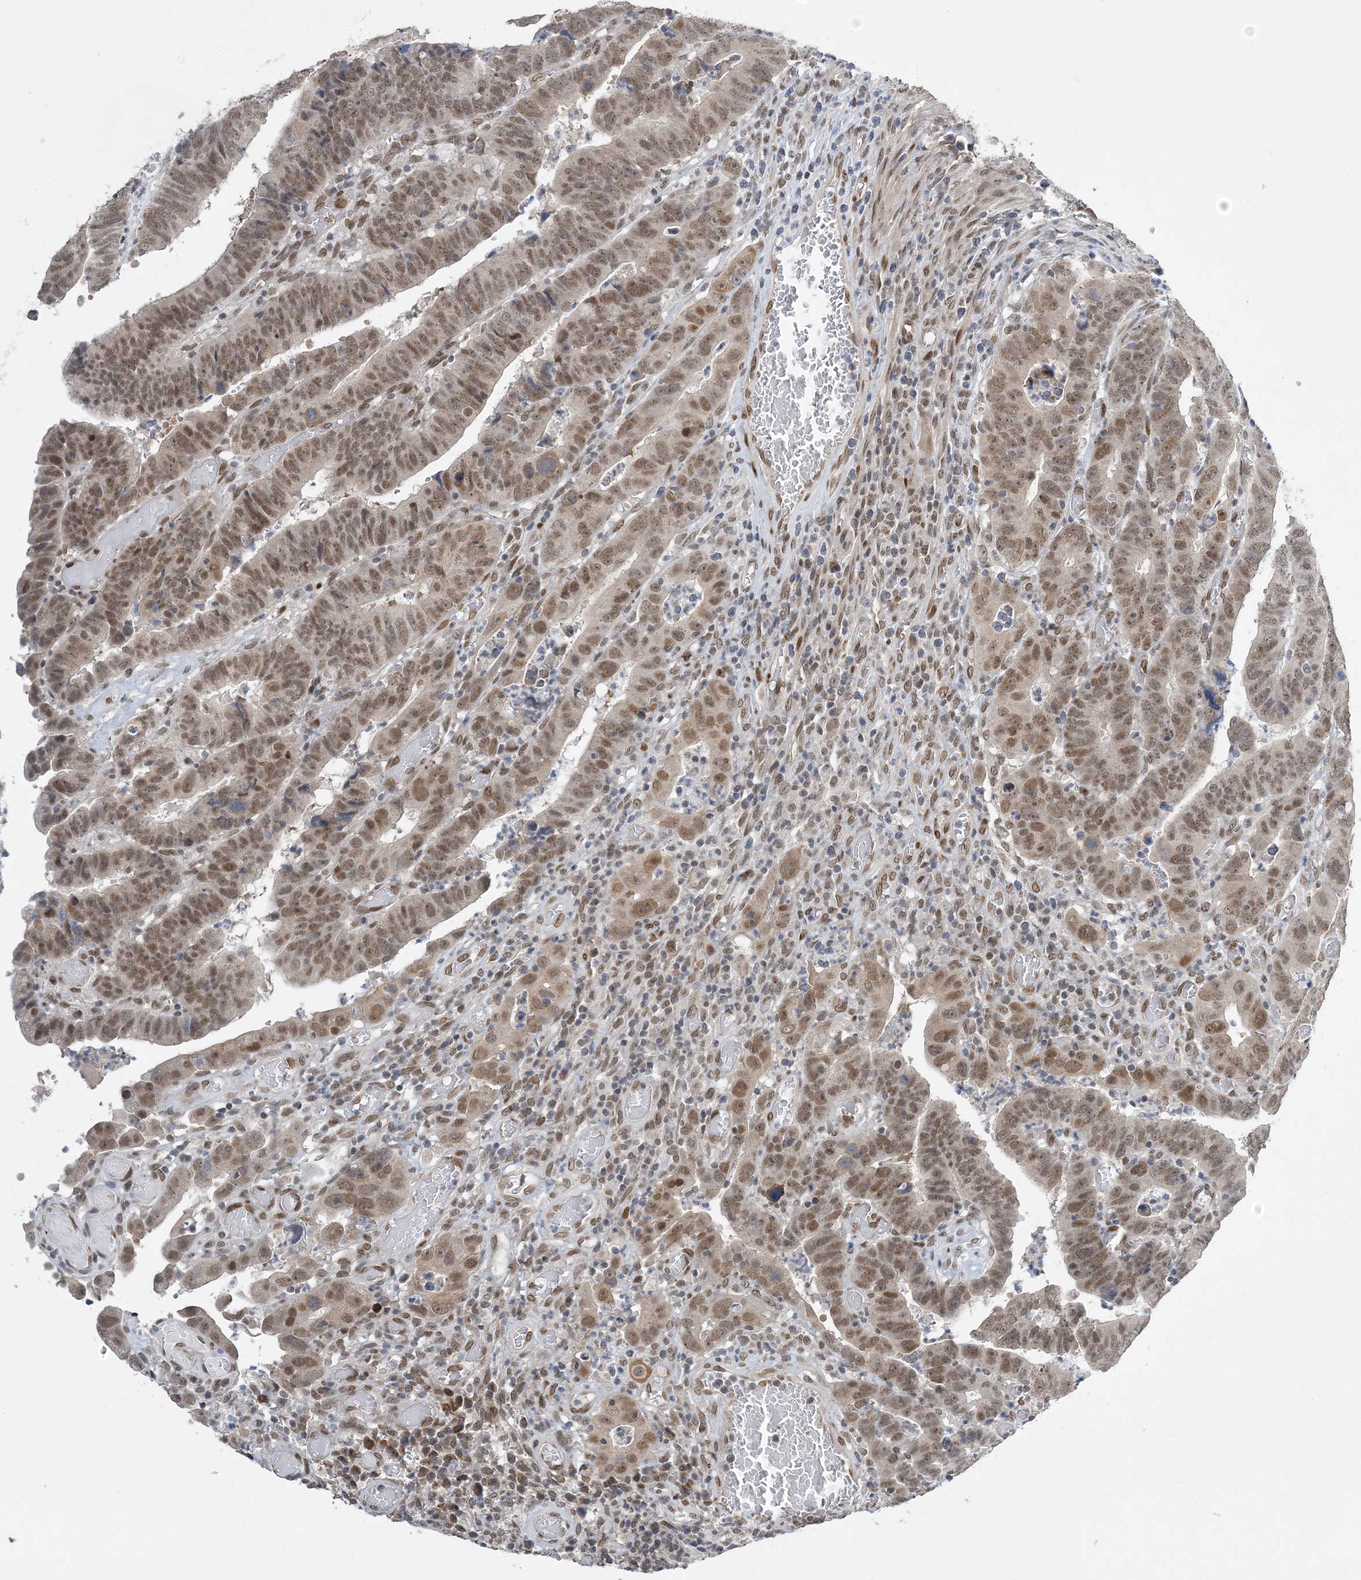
{"staining": {"intensity": "moderate", "quantity": ">75%", "location": "nuclear"}, "tissue": "colorectal cancer", "cell_type": "Tumor cells", "image_type": "cancer", "snomed": [{"axis": "morphology", "description": "Normal tissue, NOS"}, {"axis": "morphology", "description": "Adenocarcinoma, NOS"}, {"axis": "topography", "description": "Rectum"}], "caption": "Moderate nuclear protein staining is appreciated in about >75% of tumor cells in adenocarcinoma (colorectal).", "gene": "WAC", "patient": {"sex": "female", "age": 65}}